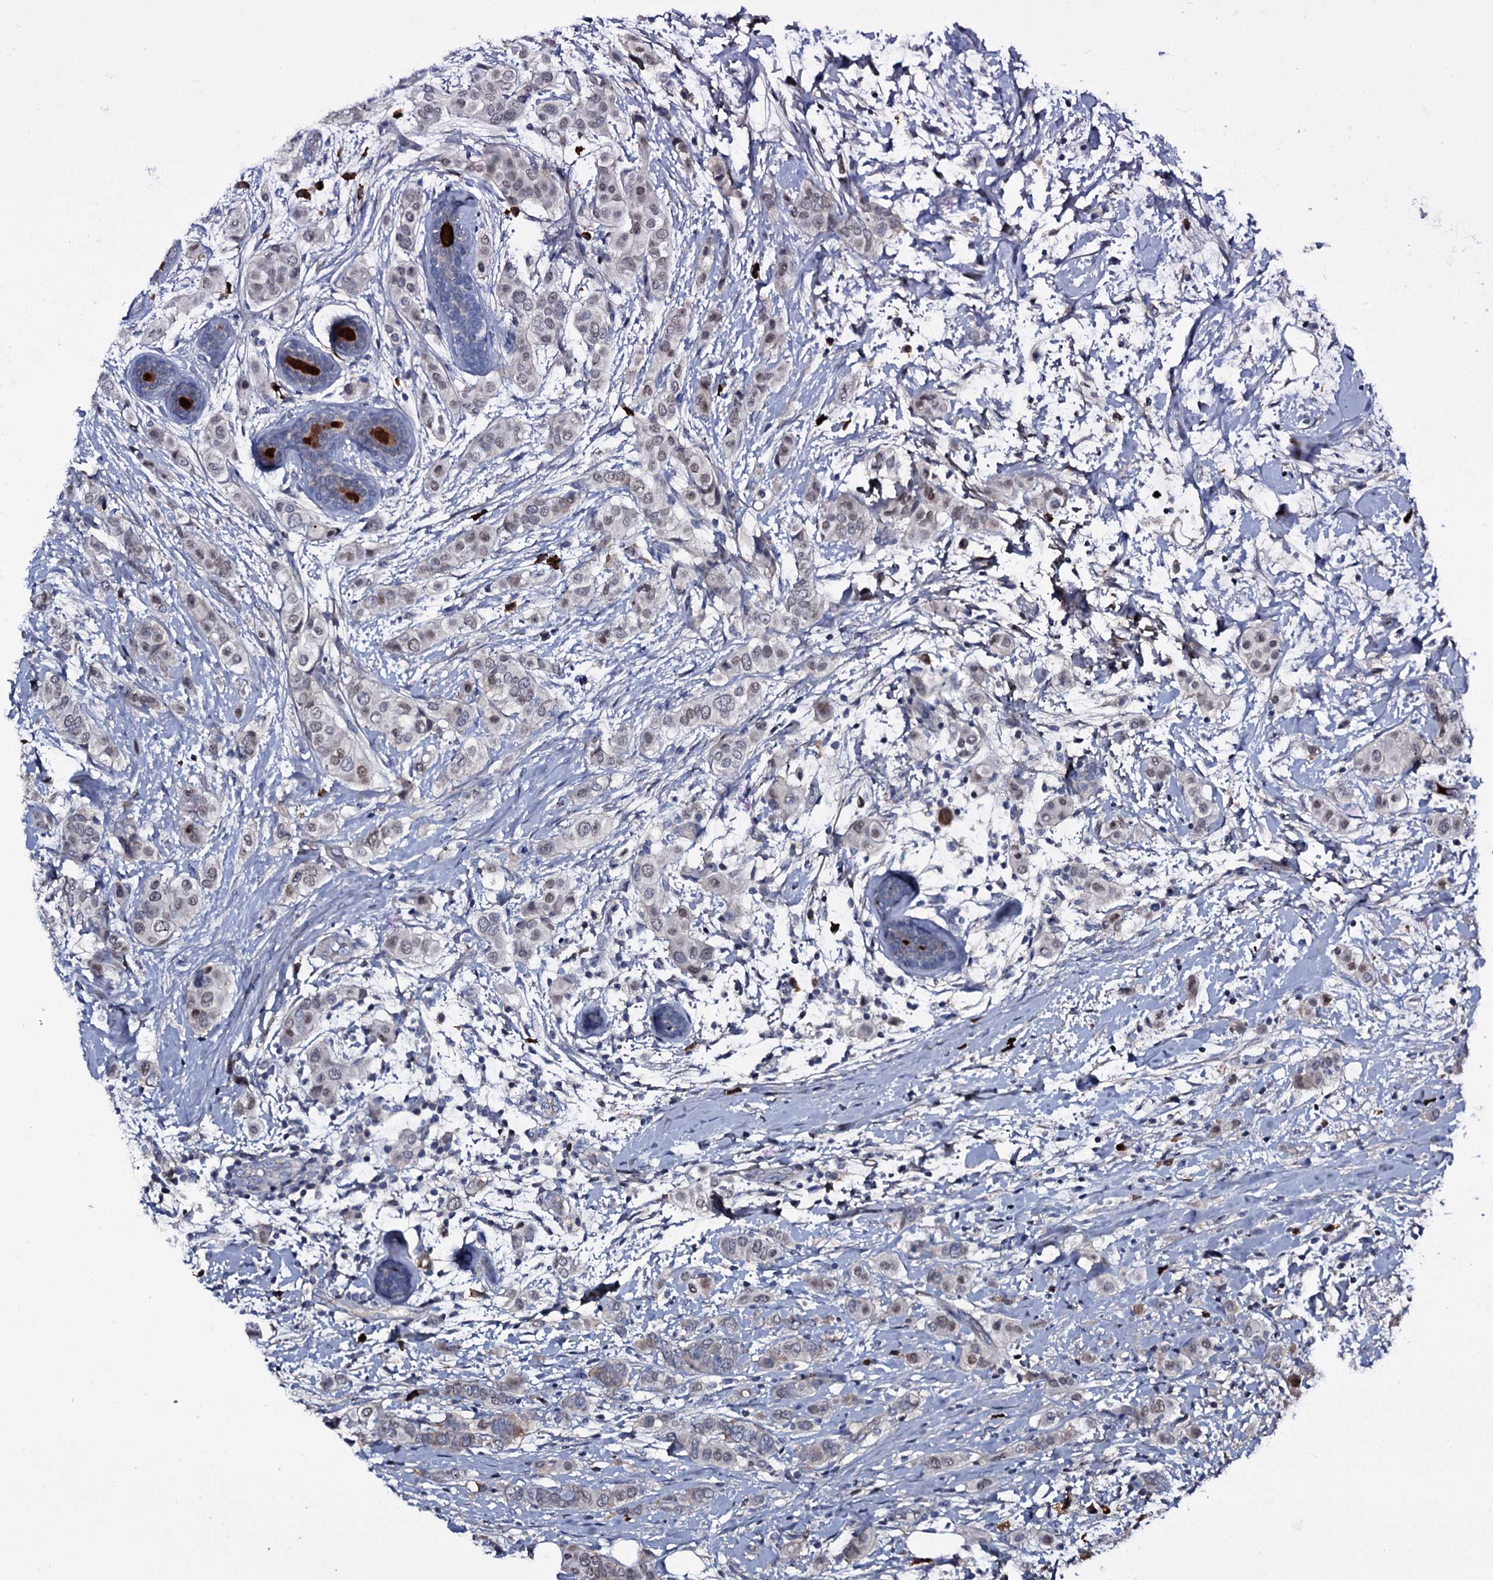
{"staining": {"intensity": "weak", "quantity": "25%-75%", "location": "nuclear"}, "tissue": "breast cancer", "cell_type": "Tumor cells", "image_type": "cancer", "snomed": [{"axis": "morphology", "description": "Lobular carcinoma"}, {"axis": "topography", "description": "Breast"}], "caption": "Protein staining reveals weak nuclear positivity in approximately 25%-75% of tumor cells in lobular carcinoma (breast).", "gene": "LYG2", "patient": {"sex": "female", "age": 51}}